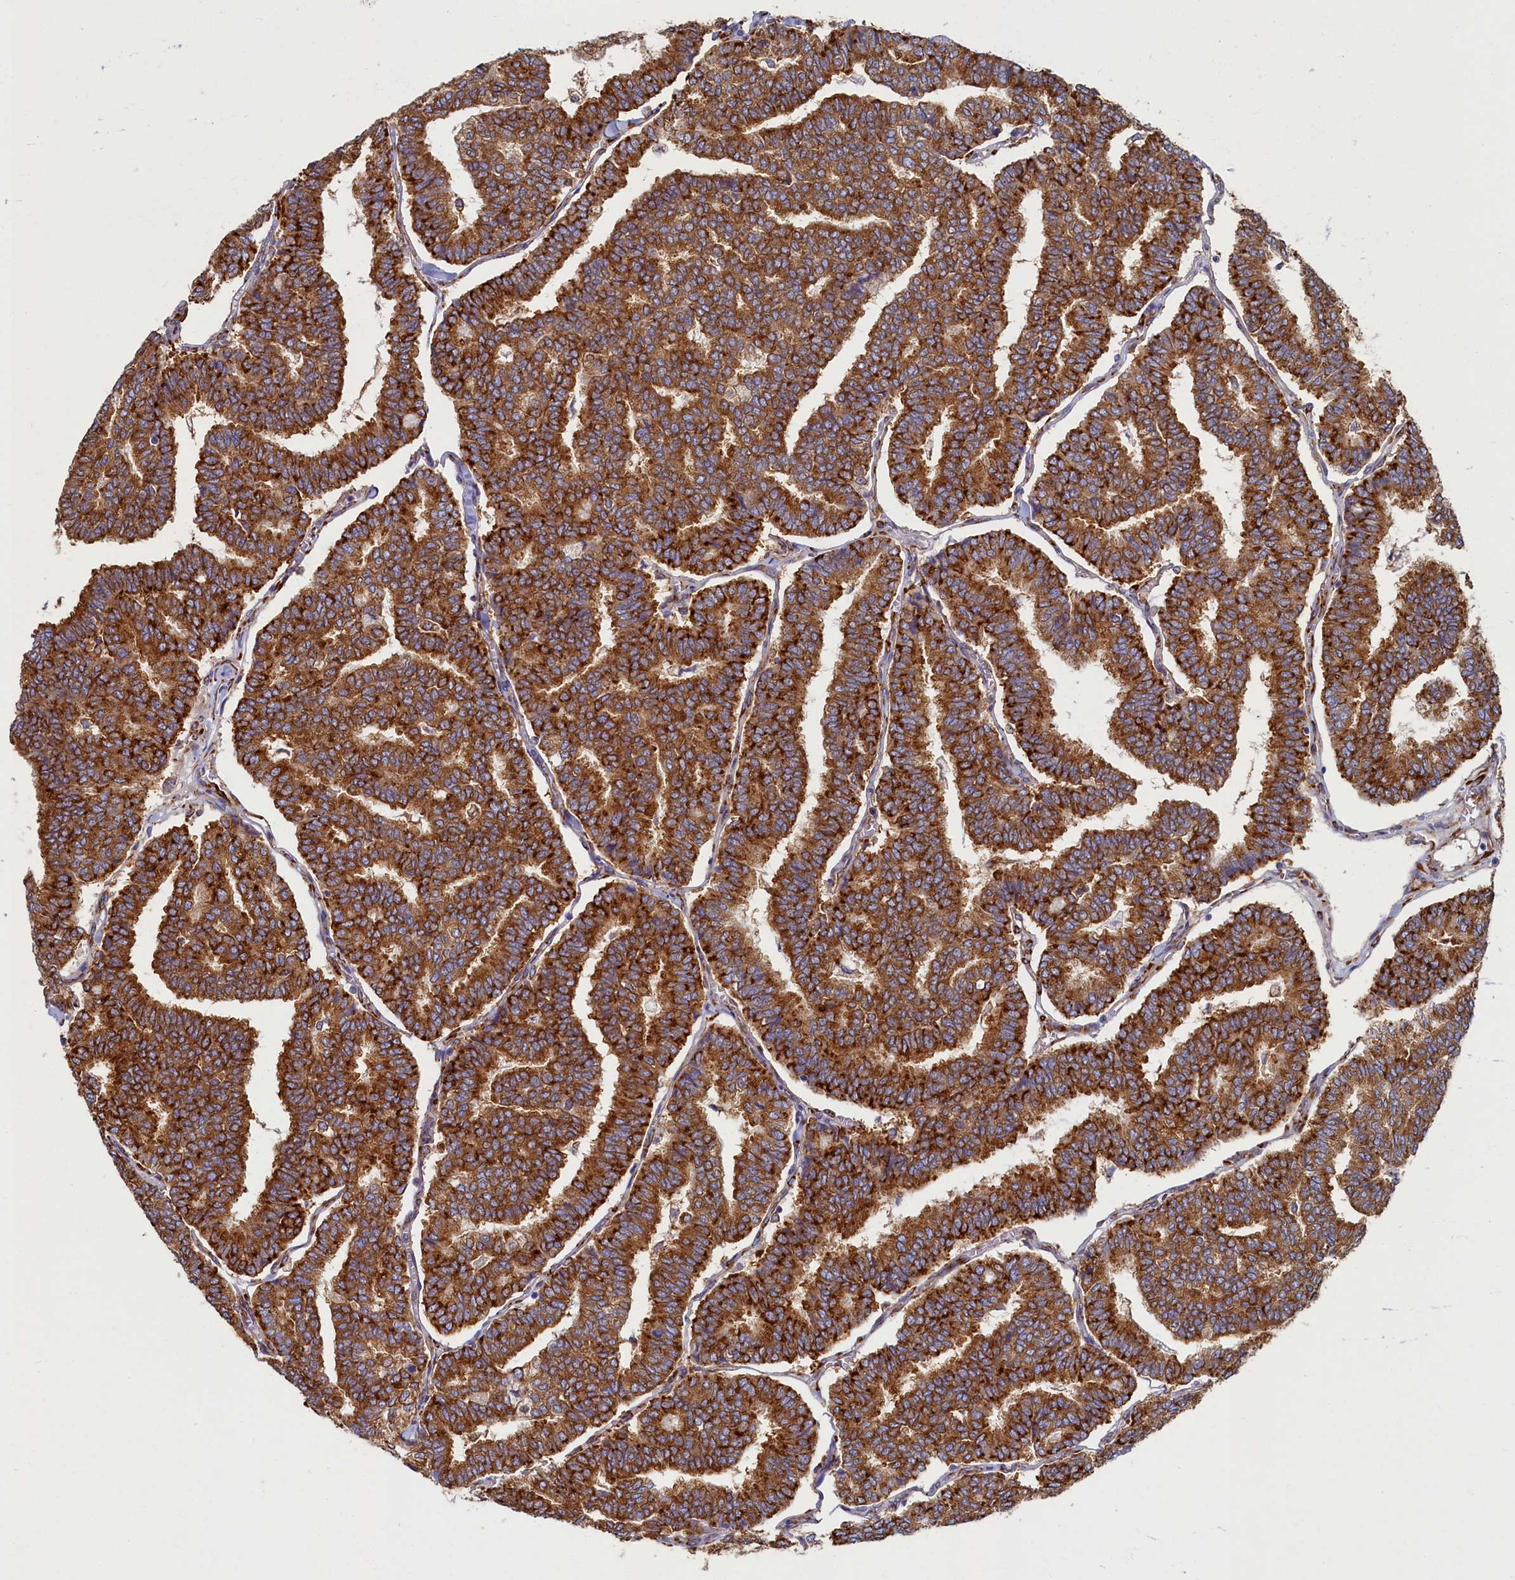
{"staining": {"intensity": "strong", "quantity": ">75%", "location": "cytoplasmic/membranous"}, "tissue": "thyroid cancer", "cell_type": "Tumor cells", "image_type": "cancer", "snomed": [{"axis": "morphology", "description": "Papillary adenocarcinoma, NOS"}, {"axis": "topography", "description": "Thyroid gland"}], "caption": "High-power microscopy captured an immunohistochemistry (IHC) photomicrograph of thyroid cancer, revealing strong cytoplasmic/membranous positivity in about >75% of tumor cells. The protein is stained brown, and the nuclei are stained in blue (DAB (3,3'-diaminobenzidine) IHC with brightfield microscopy, high magnification).", "gene": "TMEM18", "patient": {"sex": "female", "age": 35}}